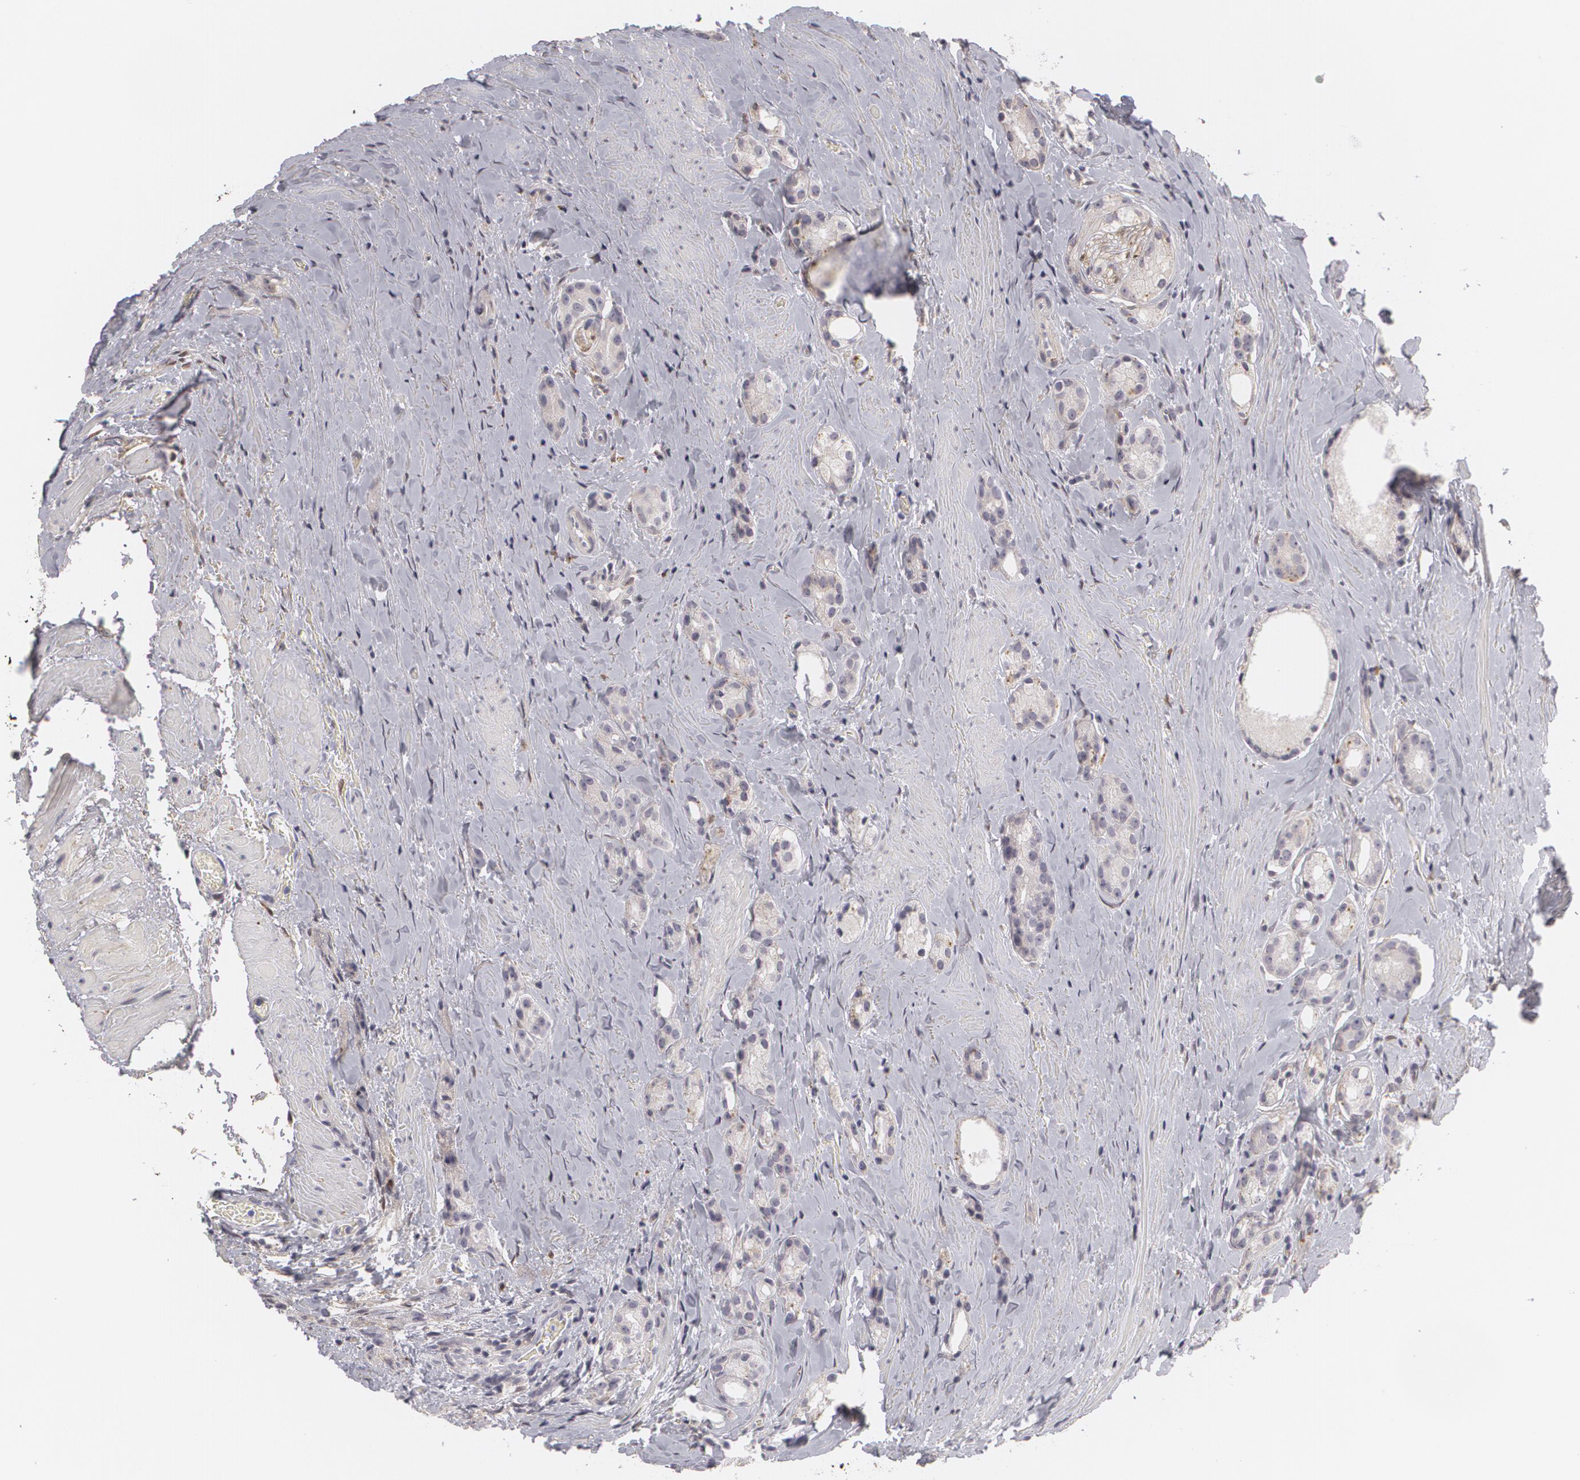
{"staining": {"intensity": "negative", "quantity": "none", "location": "none"}, "tissue": "prostate cancer", "cell_type": "Tumor cells", "image_type": "cancer", "snomed": [{"axis": "morphology", "description": "Adenocarcinoma, Medium grade"}, {"axis": "topography", "description": "Prostate"}], "caption": "This is an IHC photomicrograph of human prostate cancer. There is no expression in tumor cells.", "gene": "EFS", "patient": {"sex": "male", "age": 59}}